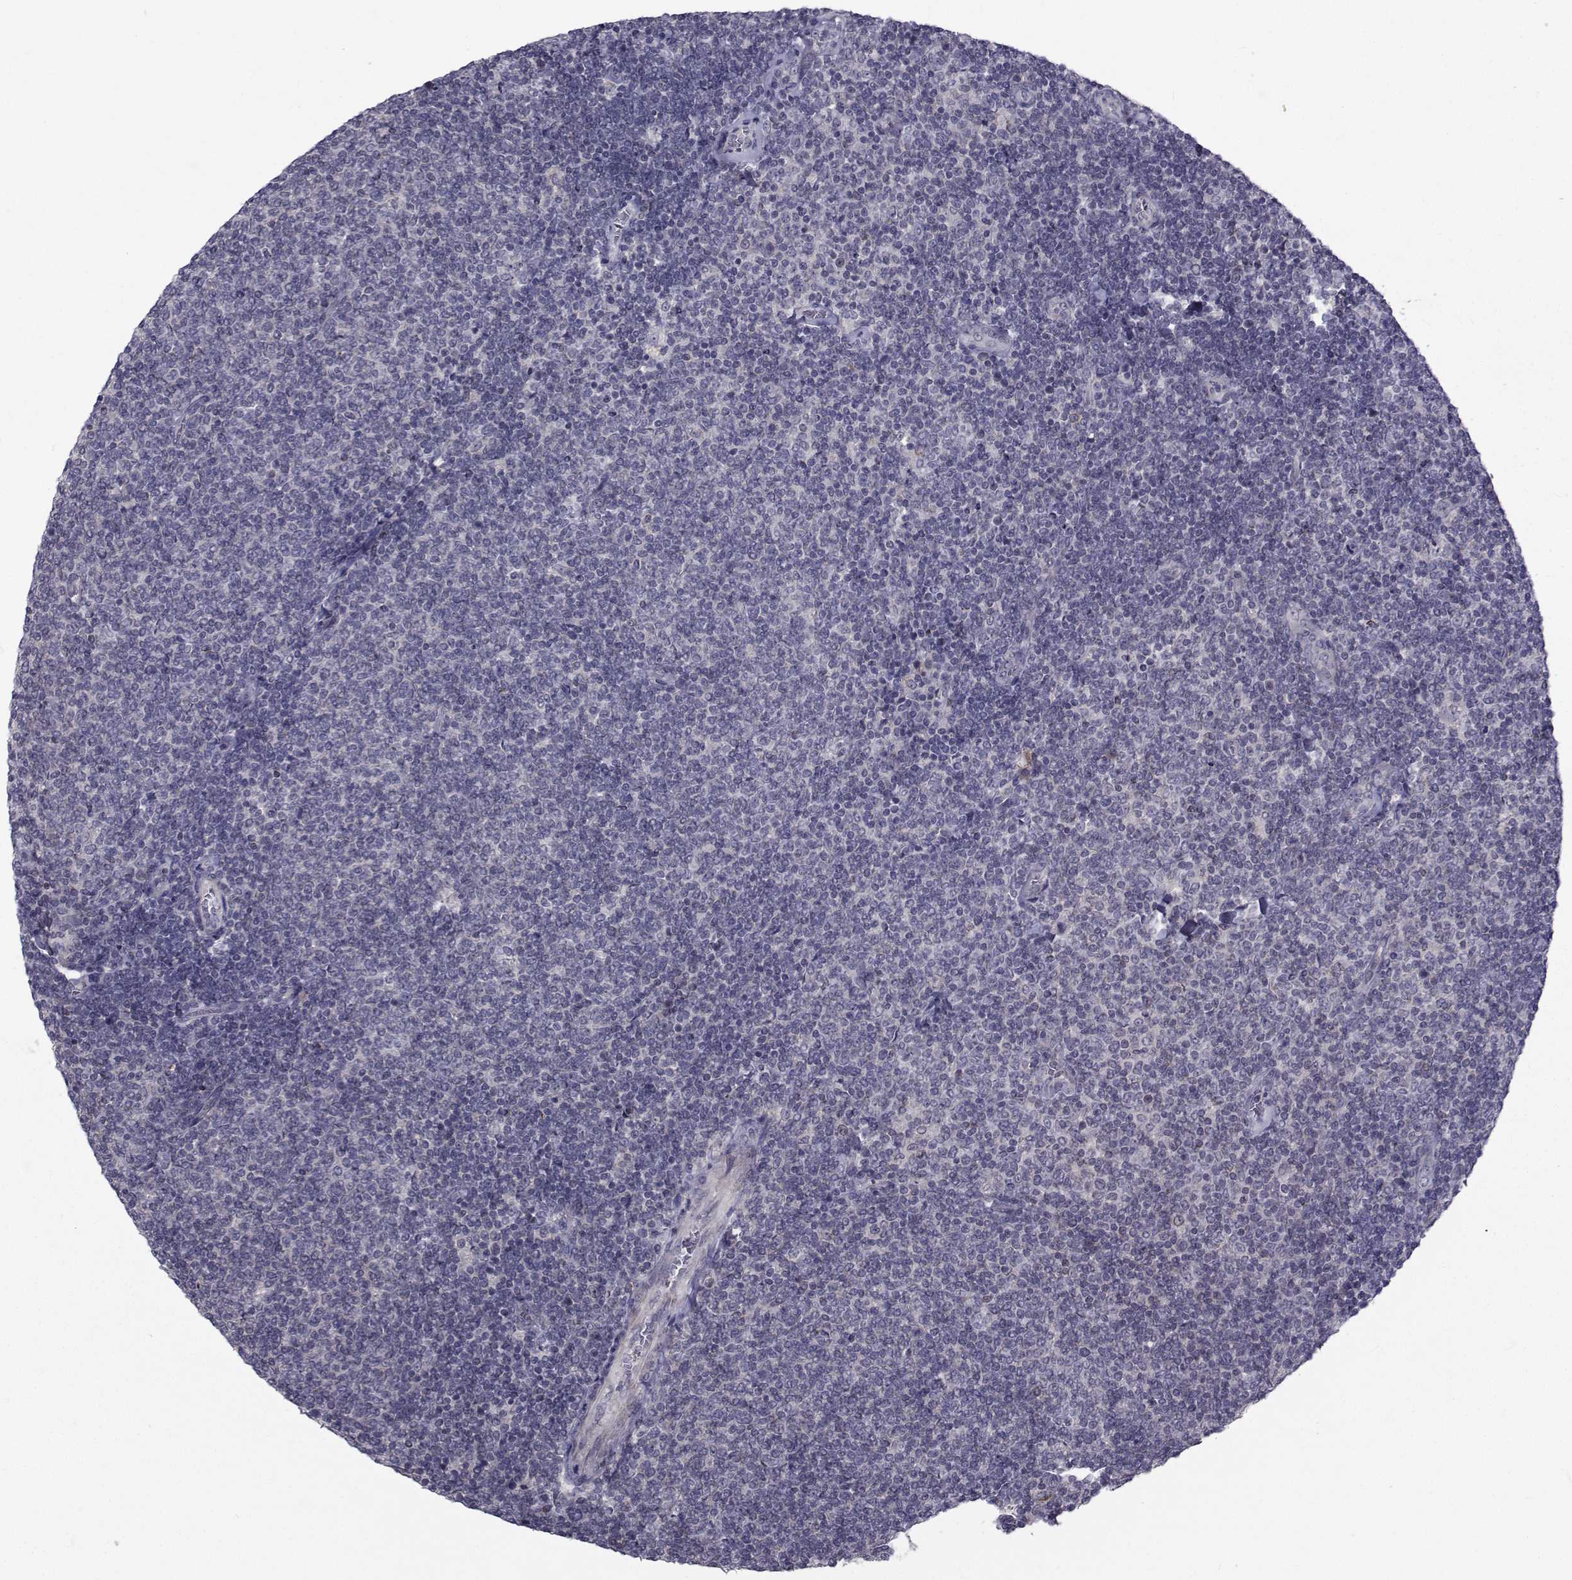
{"staining": {"intensity": "negative", "quantity": "none", "location": "none"}, "tissue": "lymphoma", "cell_type": "Tumor cells", "image_type": "cancer", "snomed": [{"axis": "morphology", "description": "Malignant lymphoma, non-Hodgkin's type, Low grade"}, {"axis": "topography", "description": "Lymph node"}], "caption": "Immunohistochemical staining of low-grade malignant lymphoma, non-Hodgkin's type shows no significant expression in tumor cells. (Stains: DAB (3,3'-diaminobenzidine) immunohistochemistry with hematoxylin counter stain, Microscopy: brightfield microscopy at high magnification).", "gene": "FDXR", "patient": {"sex": "male", "age": 52}}